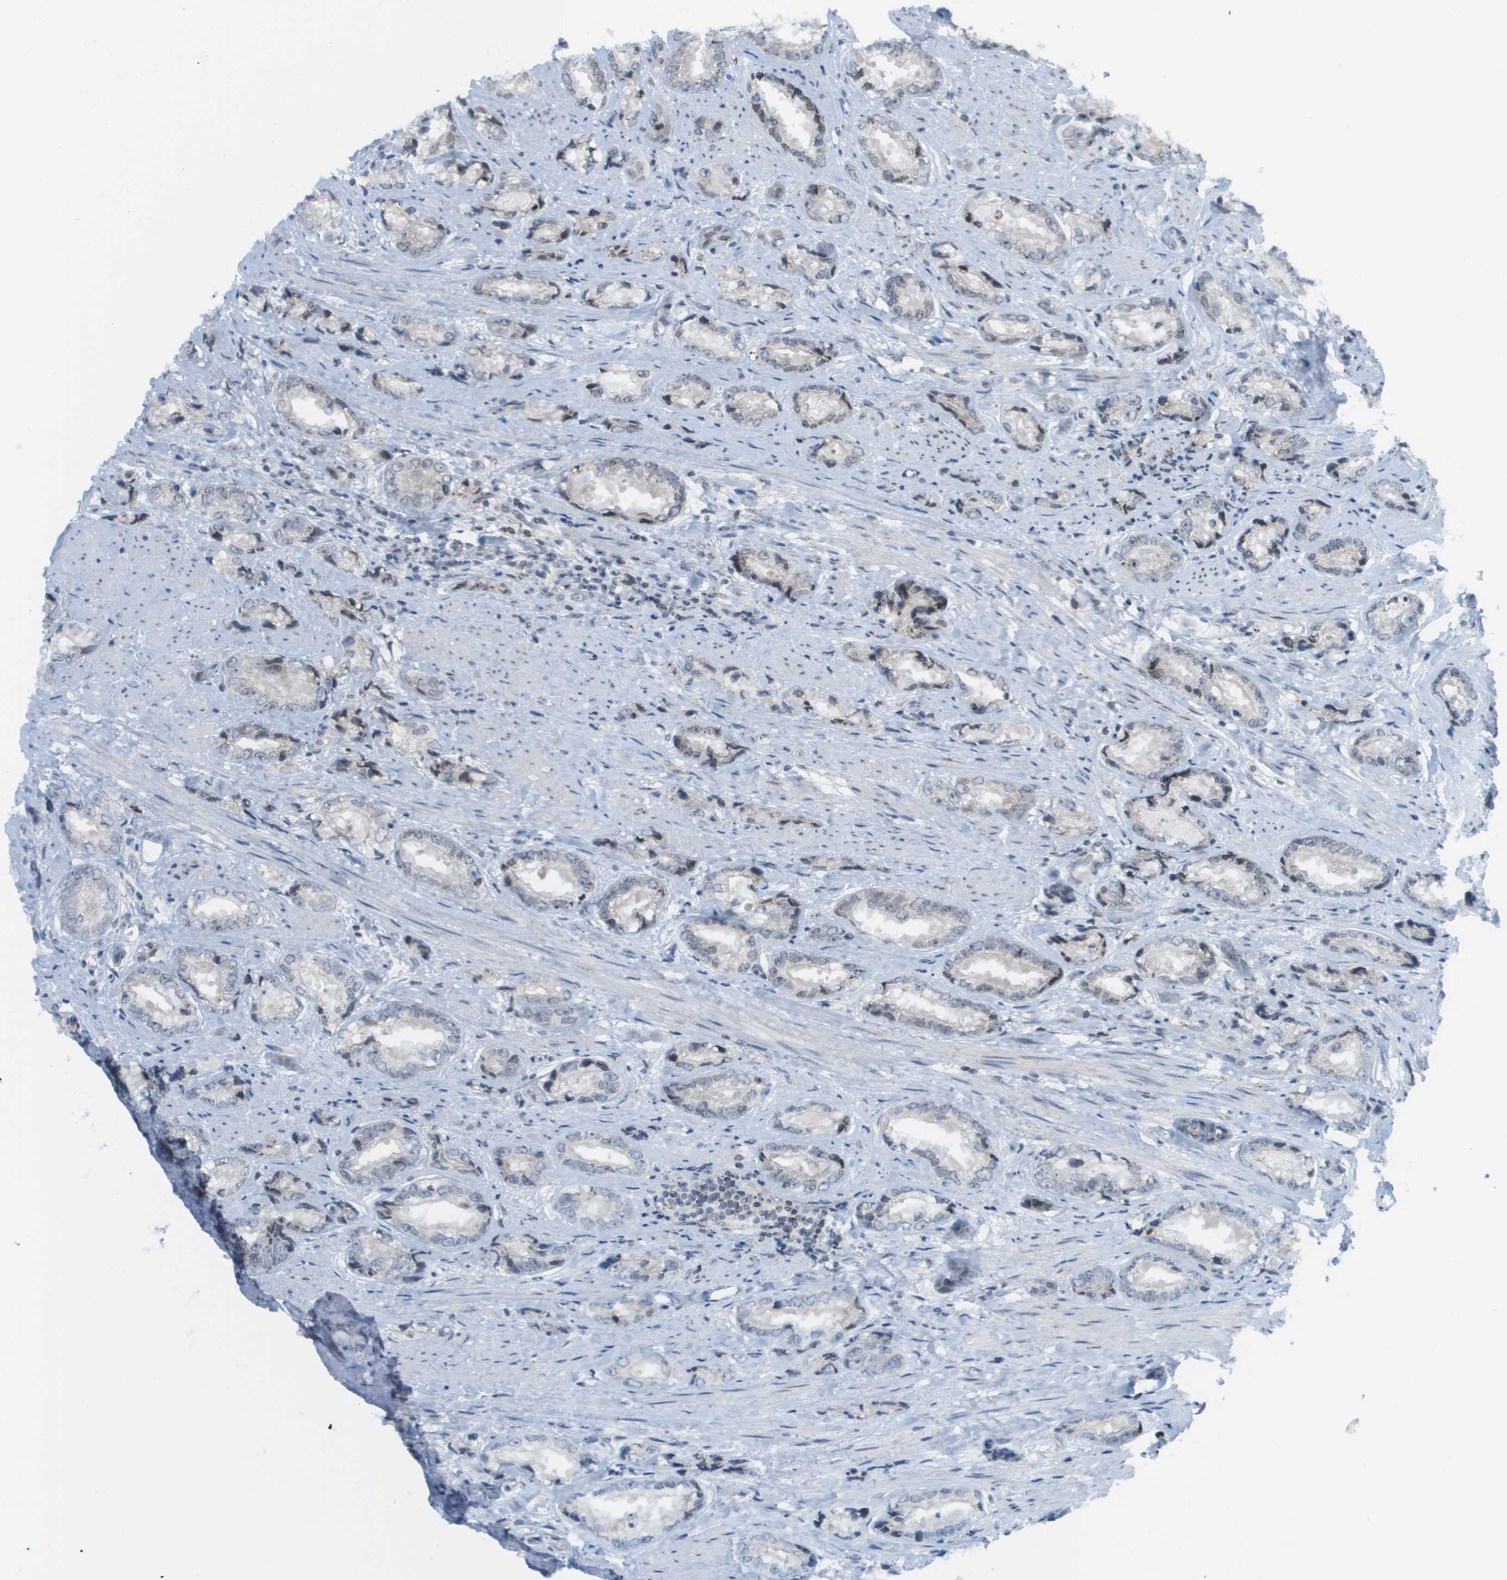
{"staining": {"intensity": "negative", "quantity": "none", "location": "none"}, "tissue": "prostate cancer", "cell_type": "Tumor cells", "image_type": "cancer", "snomed": [{"axis": "morphology", "description": "Adenocarcinoma, High grade"}, {"axis": "topography", "description": "Prostate"}], "caption": "Immunohistochemistry (IHC) photomicrograph of human adenocarcinoma (high-grade) (prostate) stained for a protein (brown), which displays no positivity in tumor cells. (Stains: DAB (3,3'-diaminobenzidine) IHC with hematoxylin counter stain, Microscopy: brightfield microscopy at high magnification).", "gene": "EVC", "patient": {"sex": "male", "age": 61}}